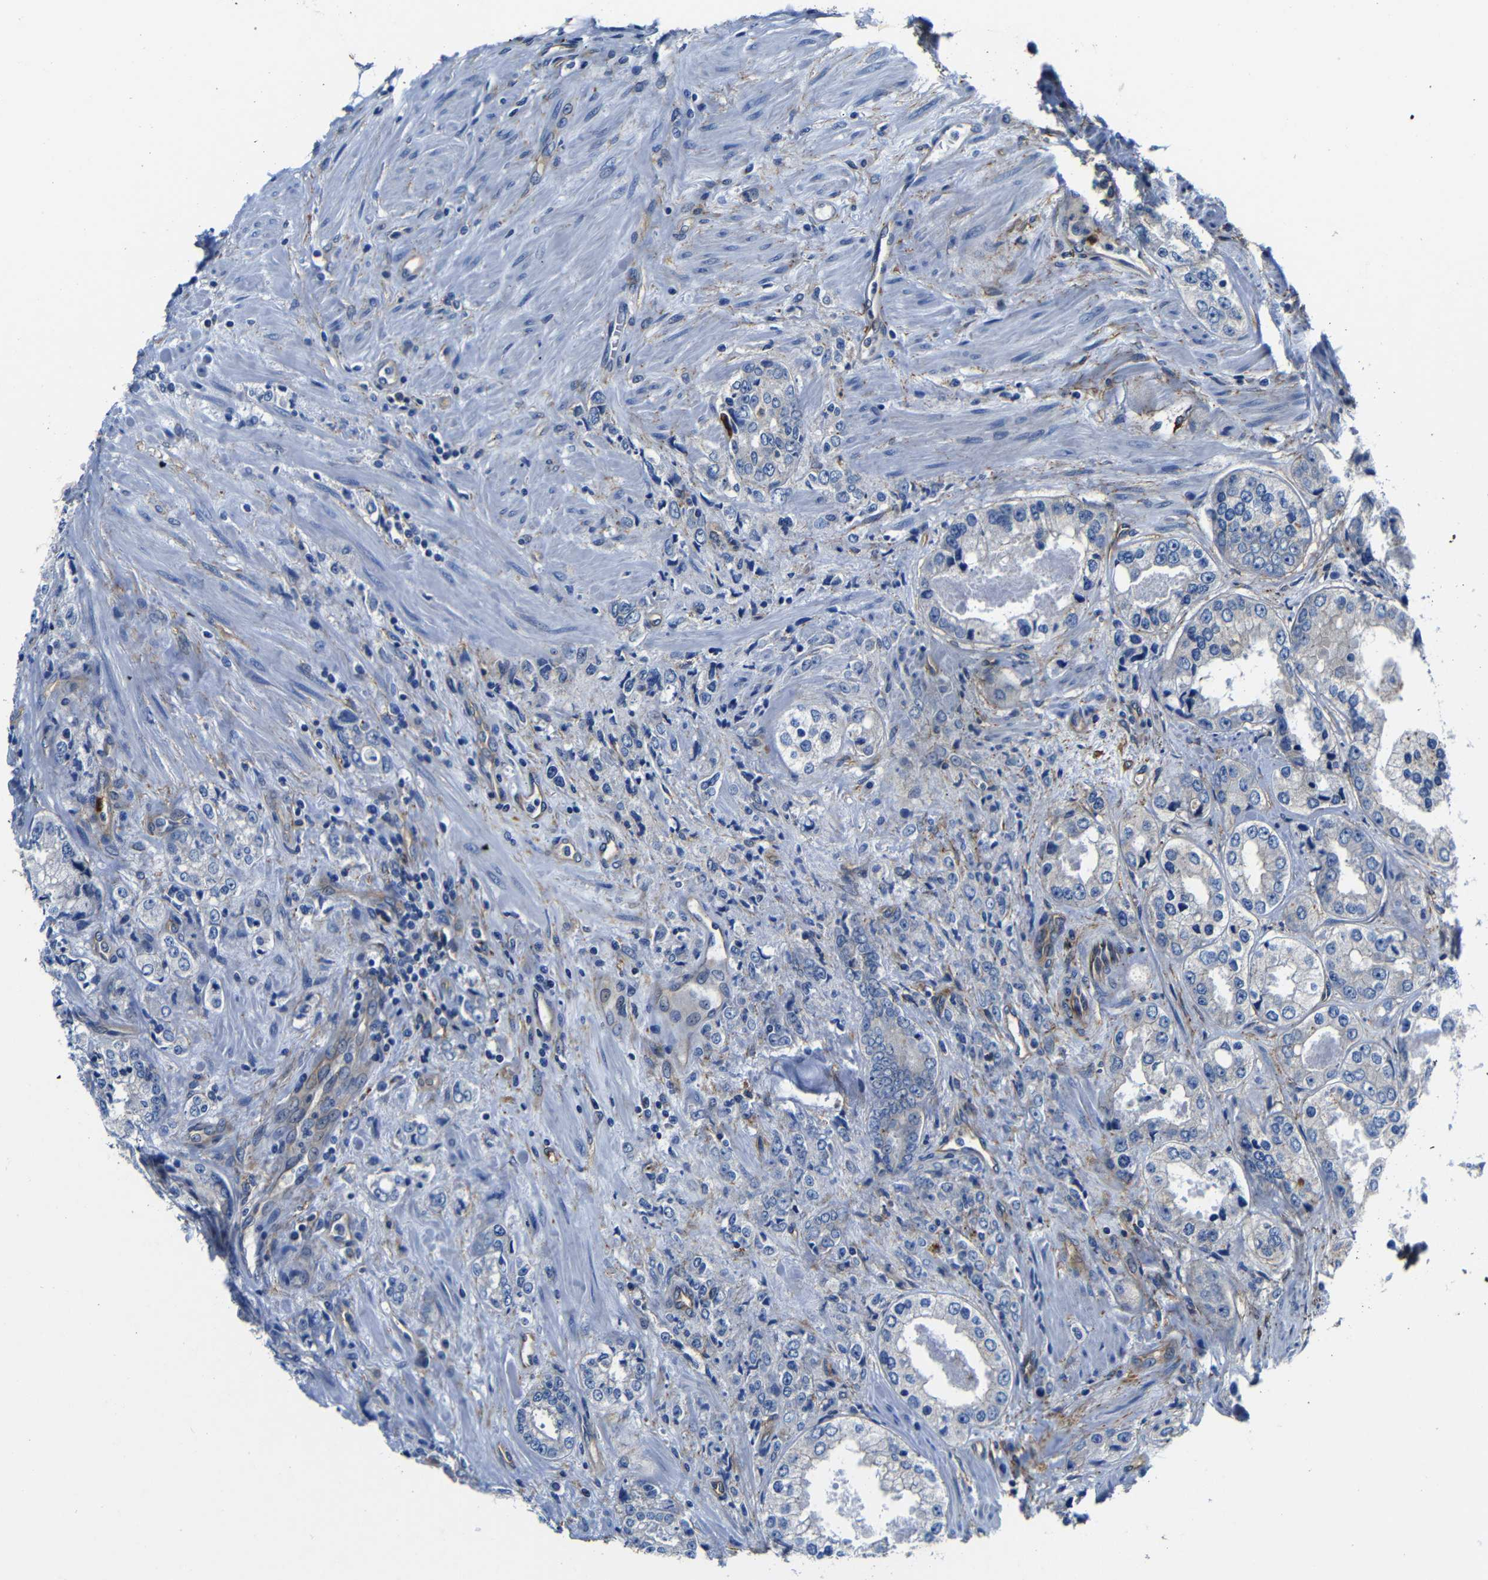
{"staining": {"intensity": "negative", "quantity": "none", "location": "none"}, "tissue": "prostate cancer", "cell_type": "Tumor cells", "image_type": "cancer", "snomed": [{"axis": "morphology", "description": "Adenocarcinoma, High grade"}, {"axis": "topography", "description": "Prostate"}], "caption": "A photomicrograph of prostate cancer stained for a protein demonstrates no brown staining in tumor cells.", "gene": "GIMAP2", "patient": {"sex": "male", "age": 61}}